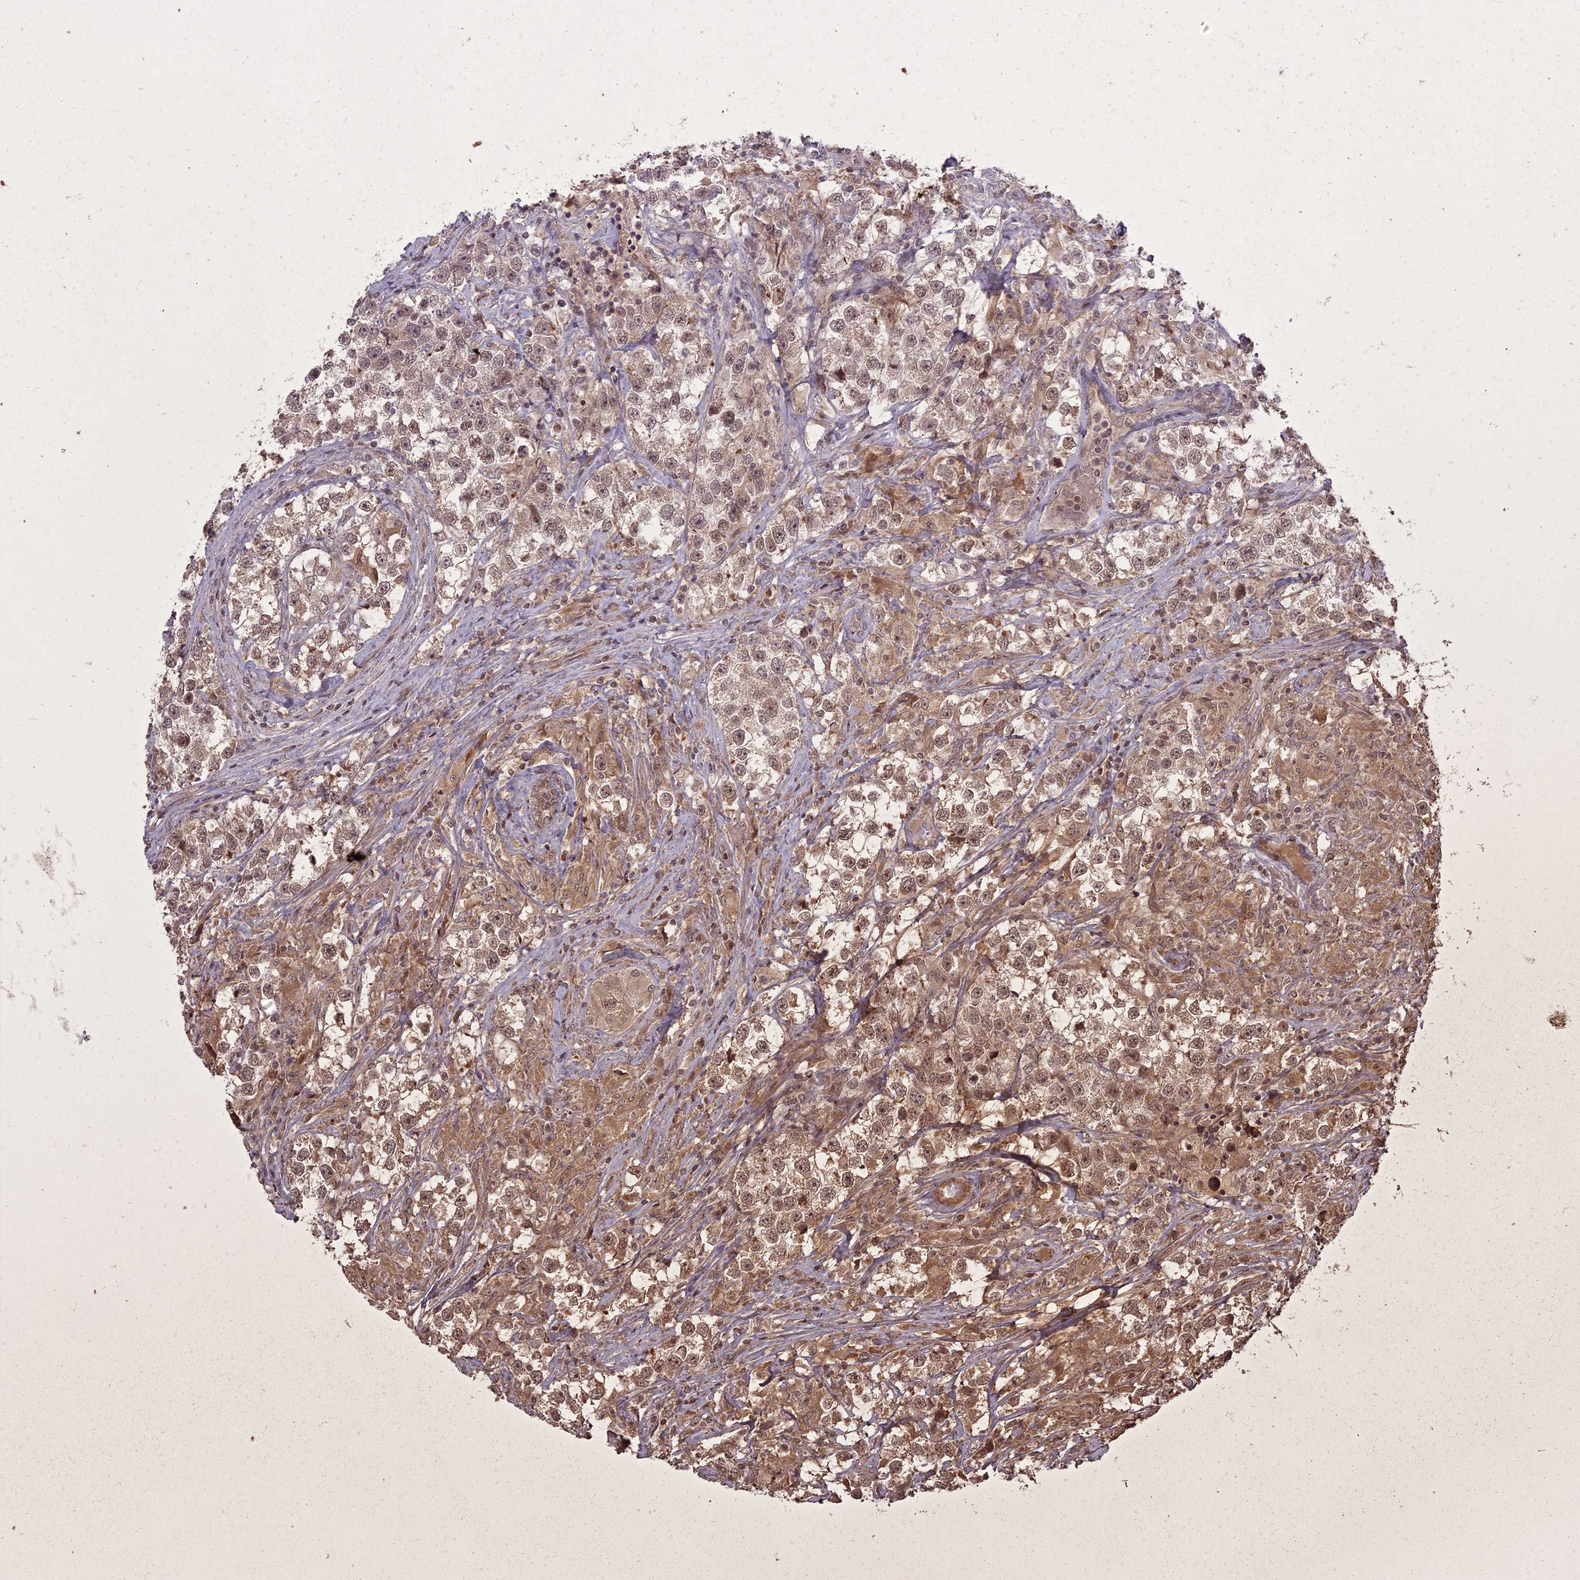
{"staining": {"intensity": "moderate", "quantity": ">75%", "location": "cytoplasmic/membranous,nuclear"}, "tissue": "testis cancer", "cell_type": "Tumor cells", "image_type": "cancer", "snomed": [{"axis": "morphology", "description": "Seminoma, NOS"}, {"axis": "topography", "description": "Testis"}], "caption": "Immunohistochemical staining of testis seminoma shows moderate cytoplasmic/membranous and nuclear protein positivity in approximately >75% of tumor cells. (Stains: DAB (3,3'-diaminobenzidine) in brown, nuclei in blue, Microscopy: brightfield microscopy at high magnification).", "gene": "ING5", "patient": {"sex": "male", "age": 46}}